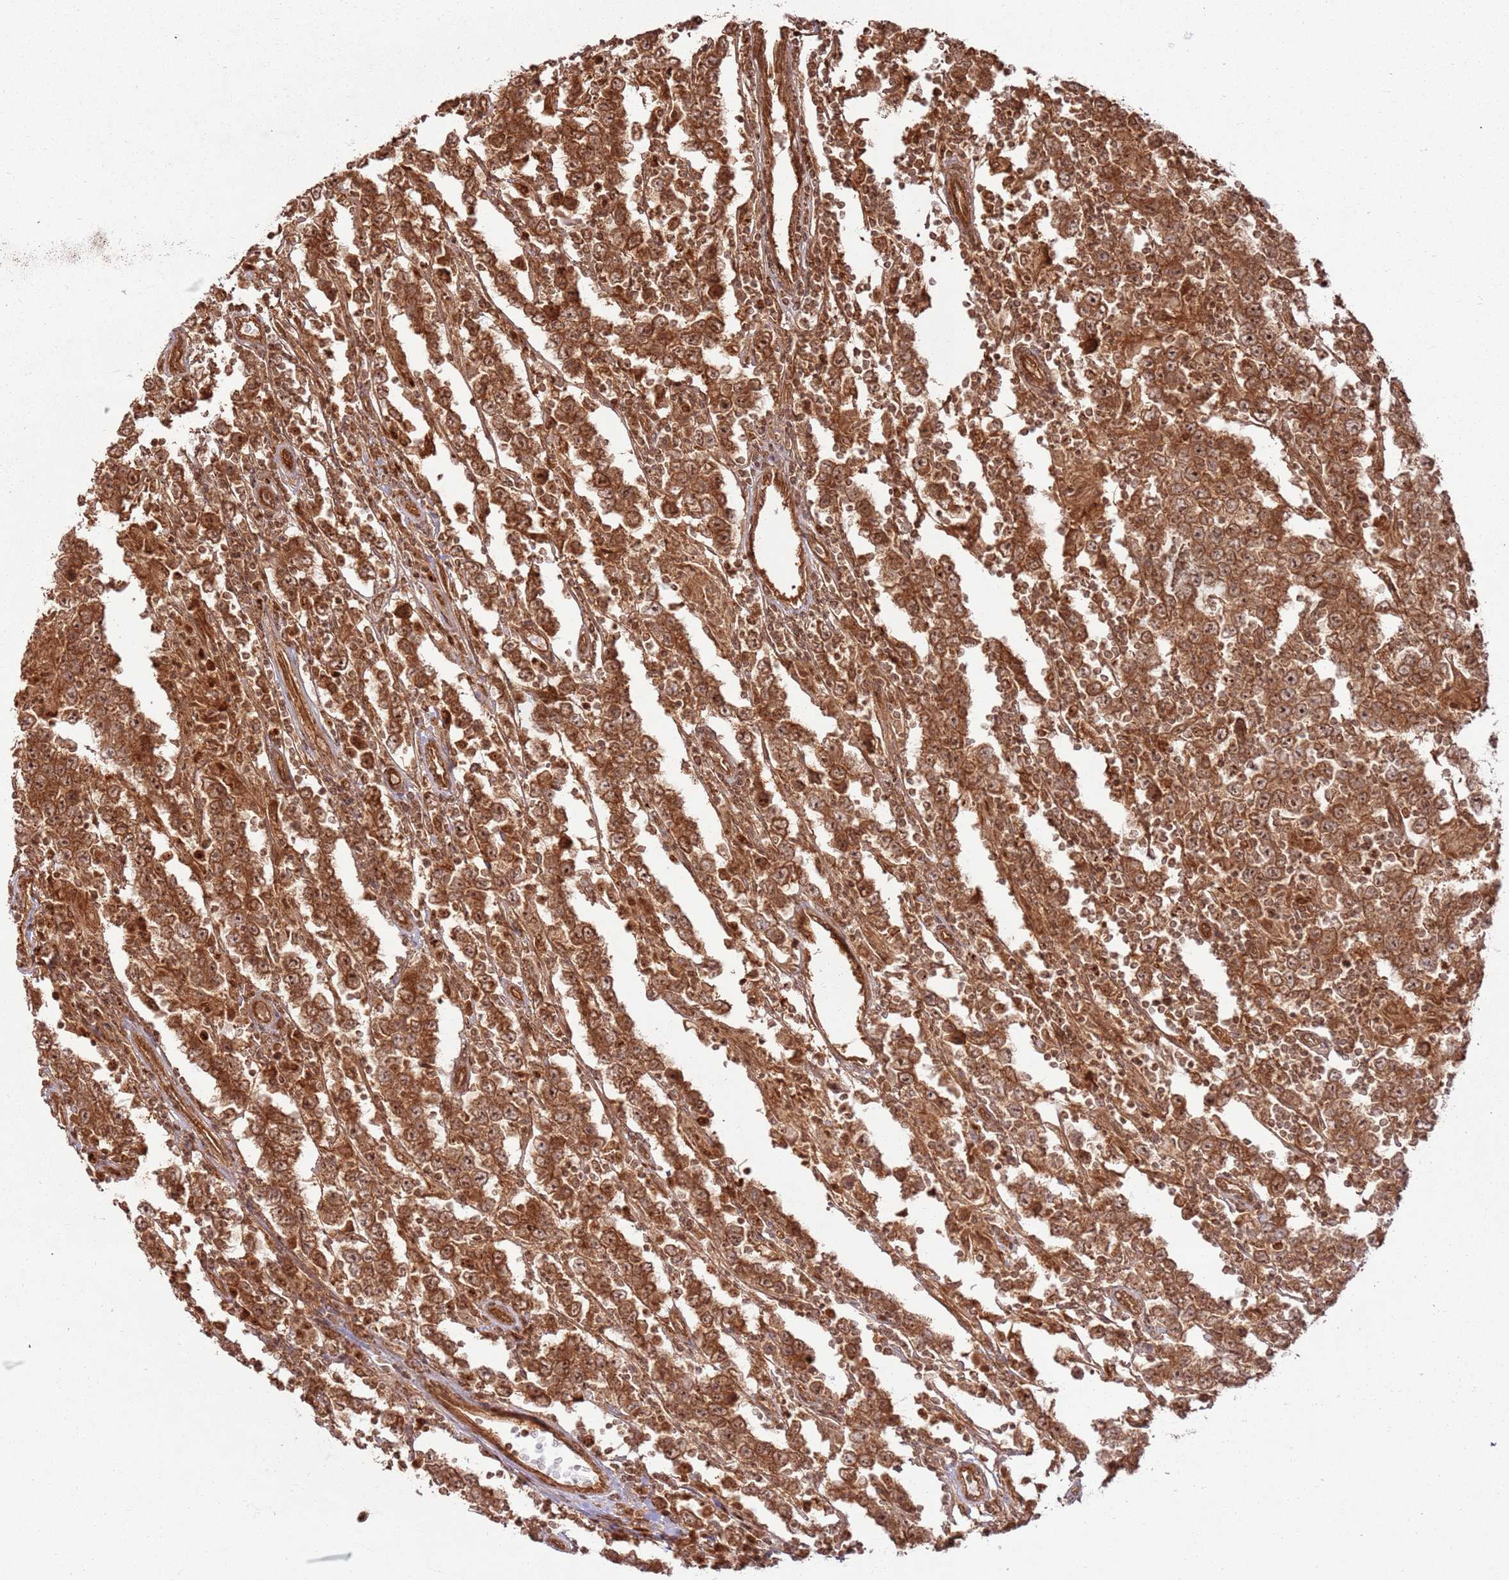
{"staining": {"intensity": "moderate", "quantity": ">75%", "location": "cytoplasmic/membranous,nuclear"}, "tissue": "testis cancer", "cell_type": "Tumor cells", "image_type": "cancer", "snomed": [{"axis": "morphology", "description": "Normal tissue, NOS"}, {"axis": "morphology", "description": "Urothelial carcinoma, High grade"}, {"axis": "morphology", "description": "Seminoma, NOS"}, {"axis": "morphology", "description": "Carcinoma, Embryonal, NOS"}, {"axis": "topography", "description": "Urinary bladder"}, {"axis": "topography", "description": "Testis"}], "caption": "About >75% of tumor cells in human testis cancer exhibit moderate cytoplasmic/membranous and nuclear protein staining as visualized by brown immunohistochemical staining.", "gene": "TBC1D13", "patient": {"sex": "male", "age": 41}}